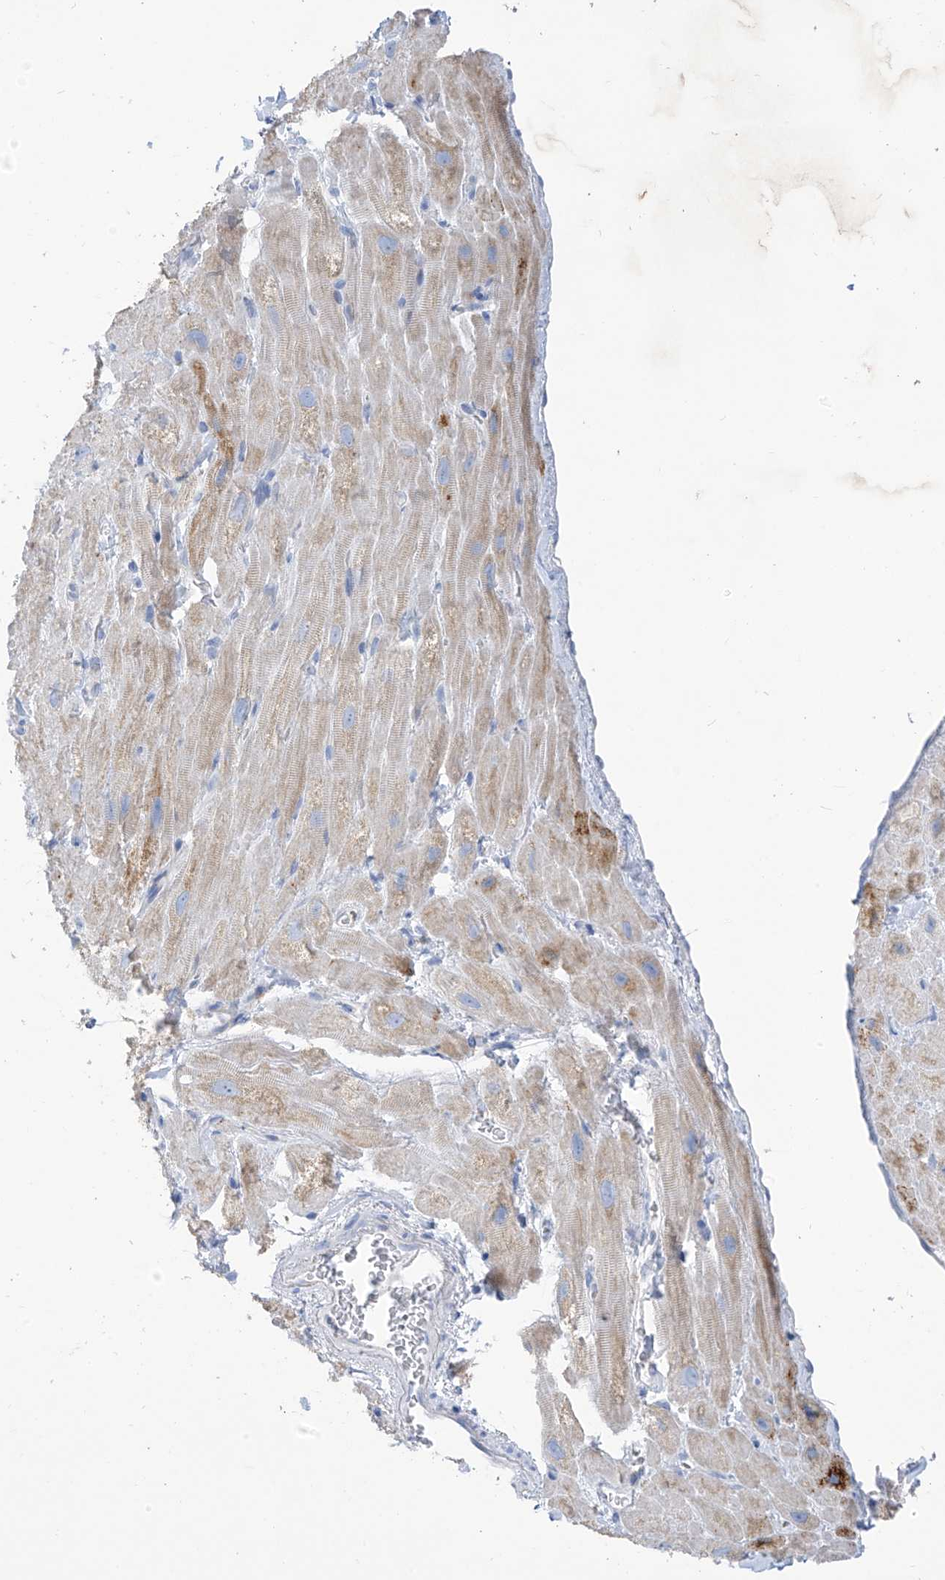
{"staining": {"intensity": "moderate", "quantity": "25%-75%", "location": "cytoplasmic/membranous"}, "tissue": "heart muscle", "cell_type": "Cardiomyocytes", "image_type": "normal", "snomed": [{"axis": "morphology", "description": "Normal tissue, NOS"}, {"axis": "topography", "description": "Heart"}], "caption": "Cardiomyocytes exhibit medium levels of moderate cytoplasmic/membranous expression in about 25%-75% of cells in unremarkable human heart muscle. (brown staining indicates protein expression, while blue staining denotes nuclei).", "gene": "ZNF404", "patient": {"sex": "male", "age": 49}}